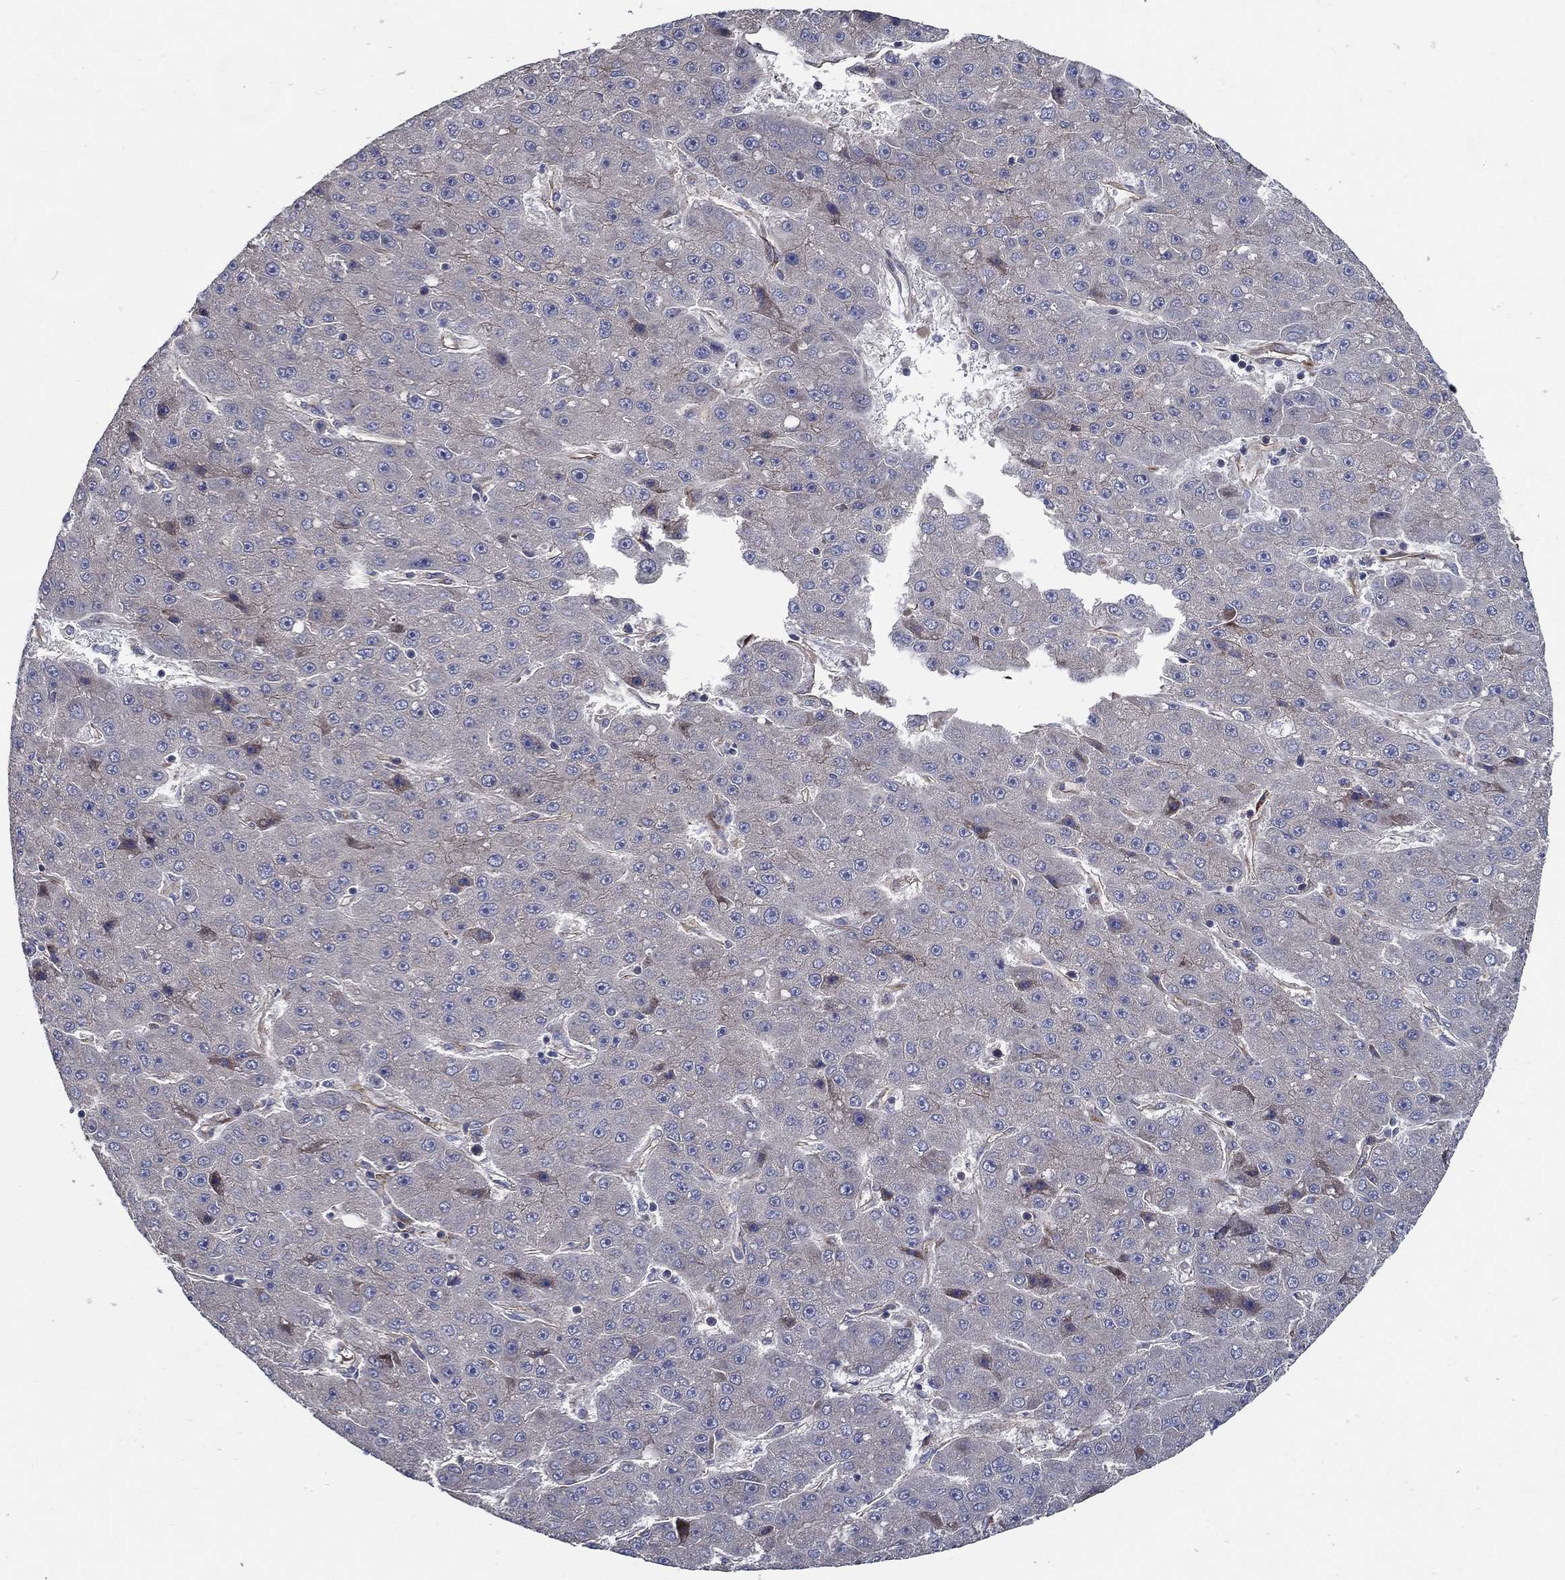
{"staining": {"intensity": "negative", "quantity": "none", "location": "none"}, "tissue": "liver cancer", "cell_type": "Tumor cells", "image_type": "cancer", "snomed": [{"axis": "morphology", "description": "Carcinoma, Hepatocellular, NOS"}, {"axis": "topography", "description": "Liver"}], "caption": "Liver cancer (hepatocellular carcinoma) was stained to show a protein in brown. There is no significant positivity in tumor cells.", "gene": "ARHGAP11A", "patient": {"sex": "male", "age": 67}}